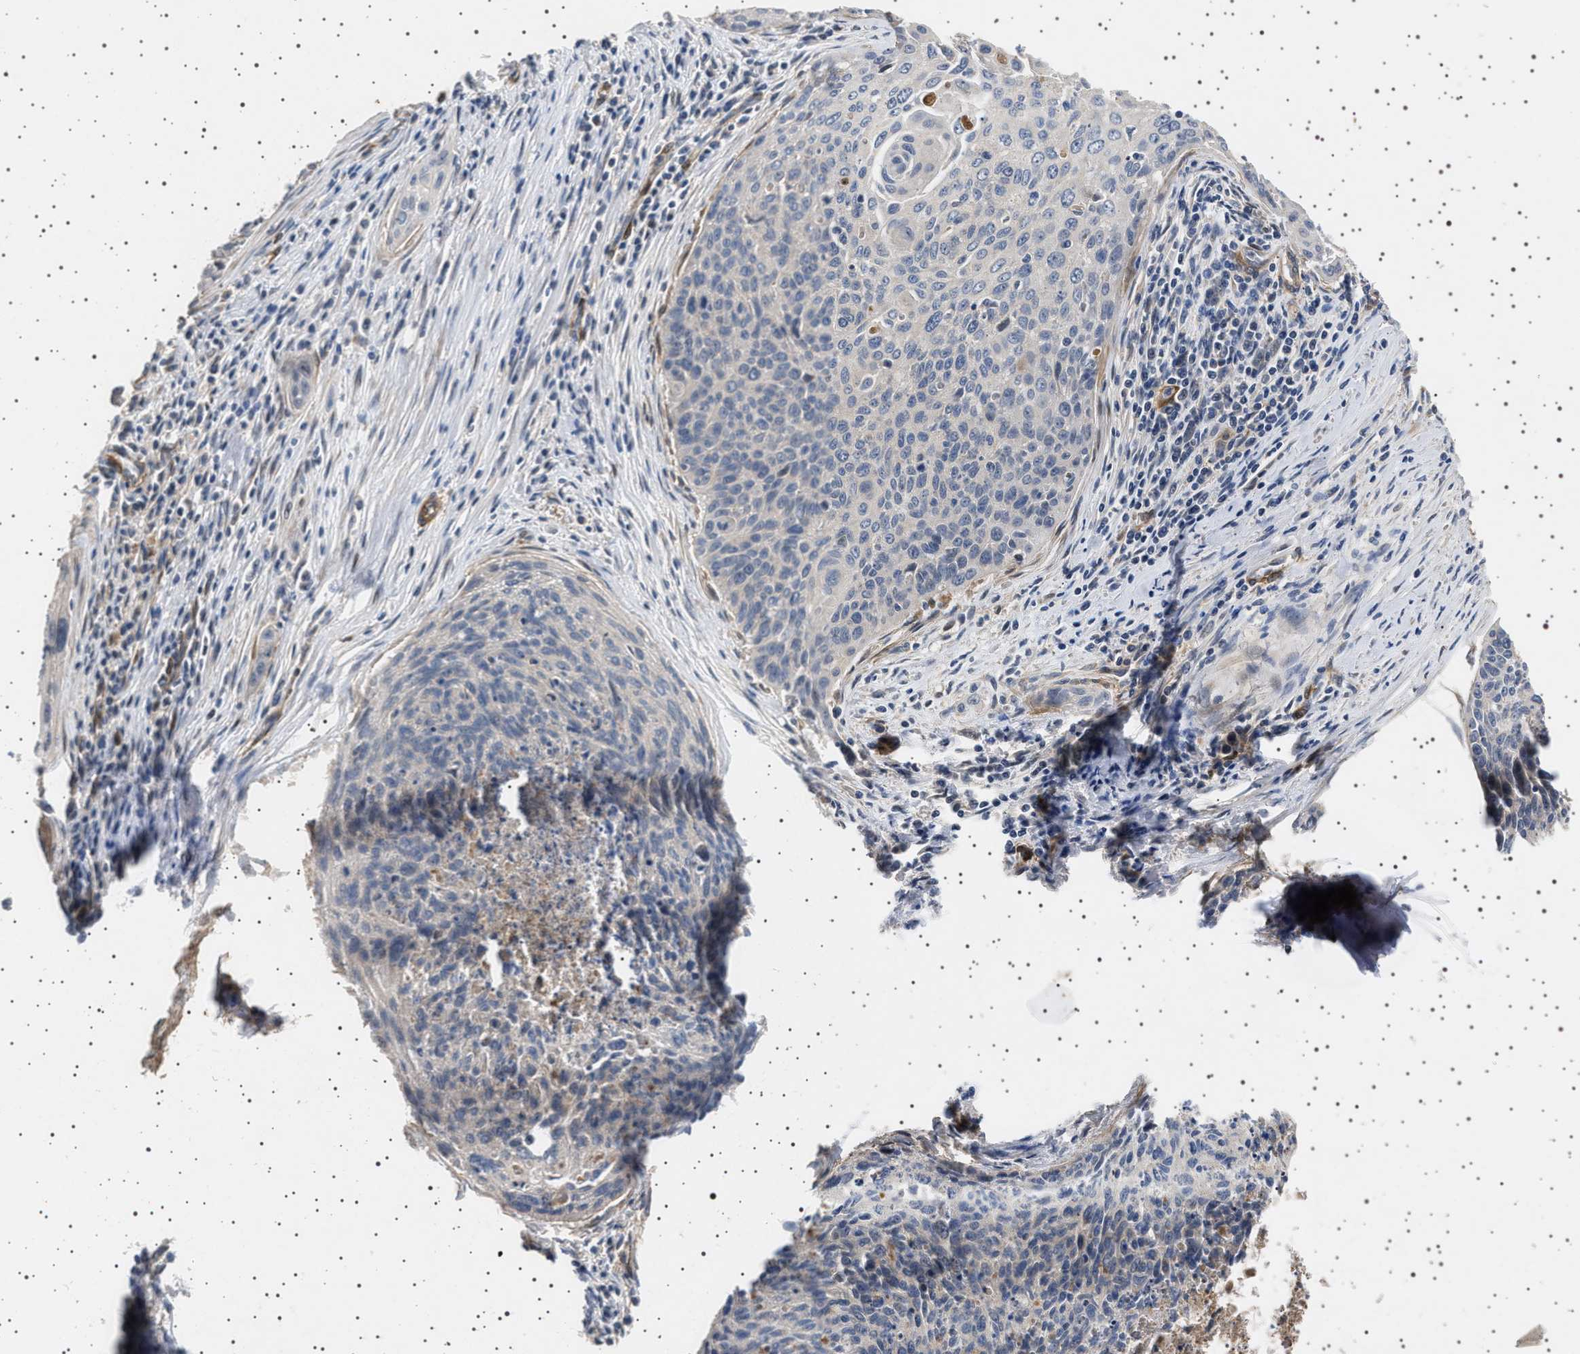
{"staining": {"intensity": "negative", "quantity": "none", "location": "none"}, "tissue": "cervical cancer", "cell_type": "Tumor cells", "image_type": "cancer", "snomed": [{"axis": "morphology", "description": "Squamous cell carcinoma, NOS"}, {"axis": "topography", "description": "Cervix"}], "caption": "Tumor cells show no significant expression in cervical cancer (squamous cell carcinoma).", "gene": "GUCY1B1", "patient": {"sex": "female", "age": 55}}